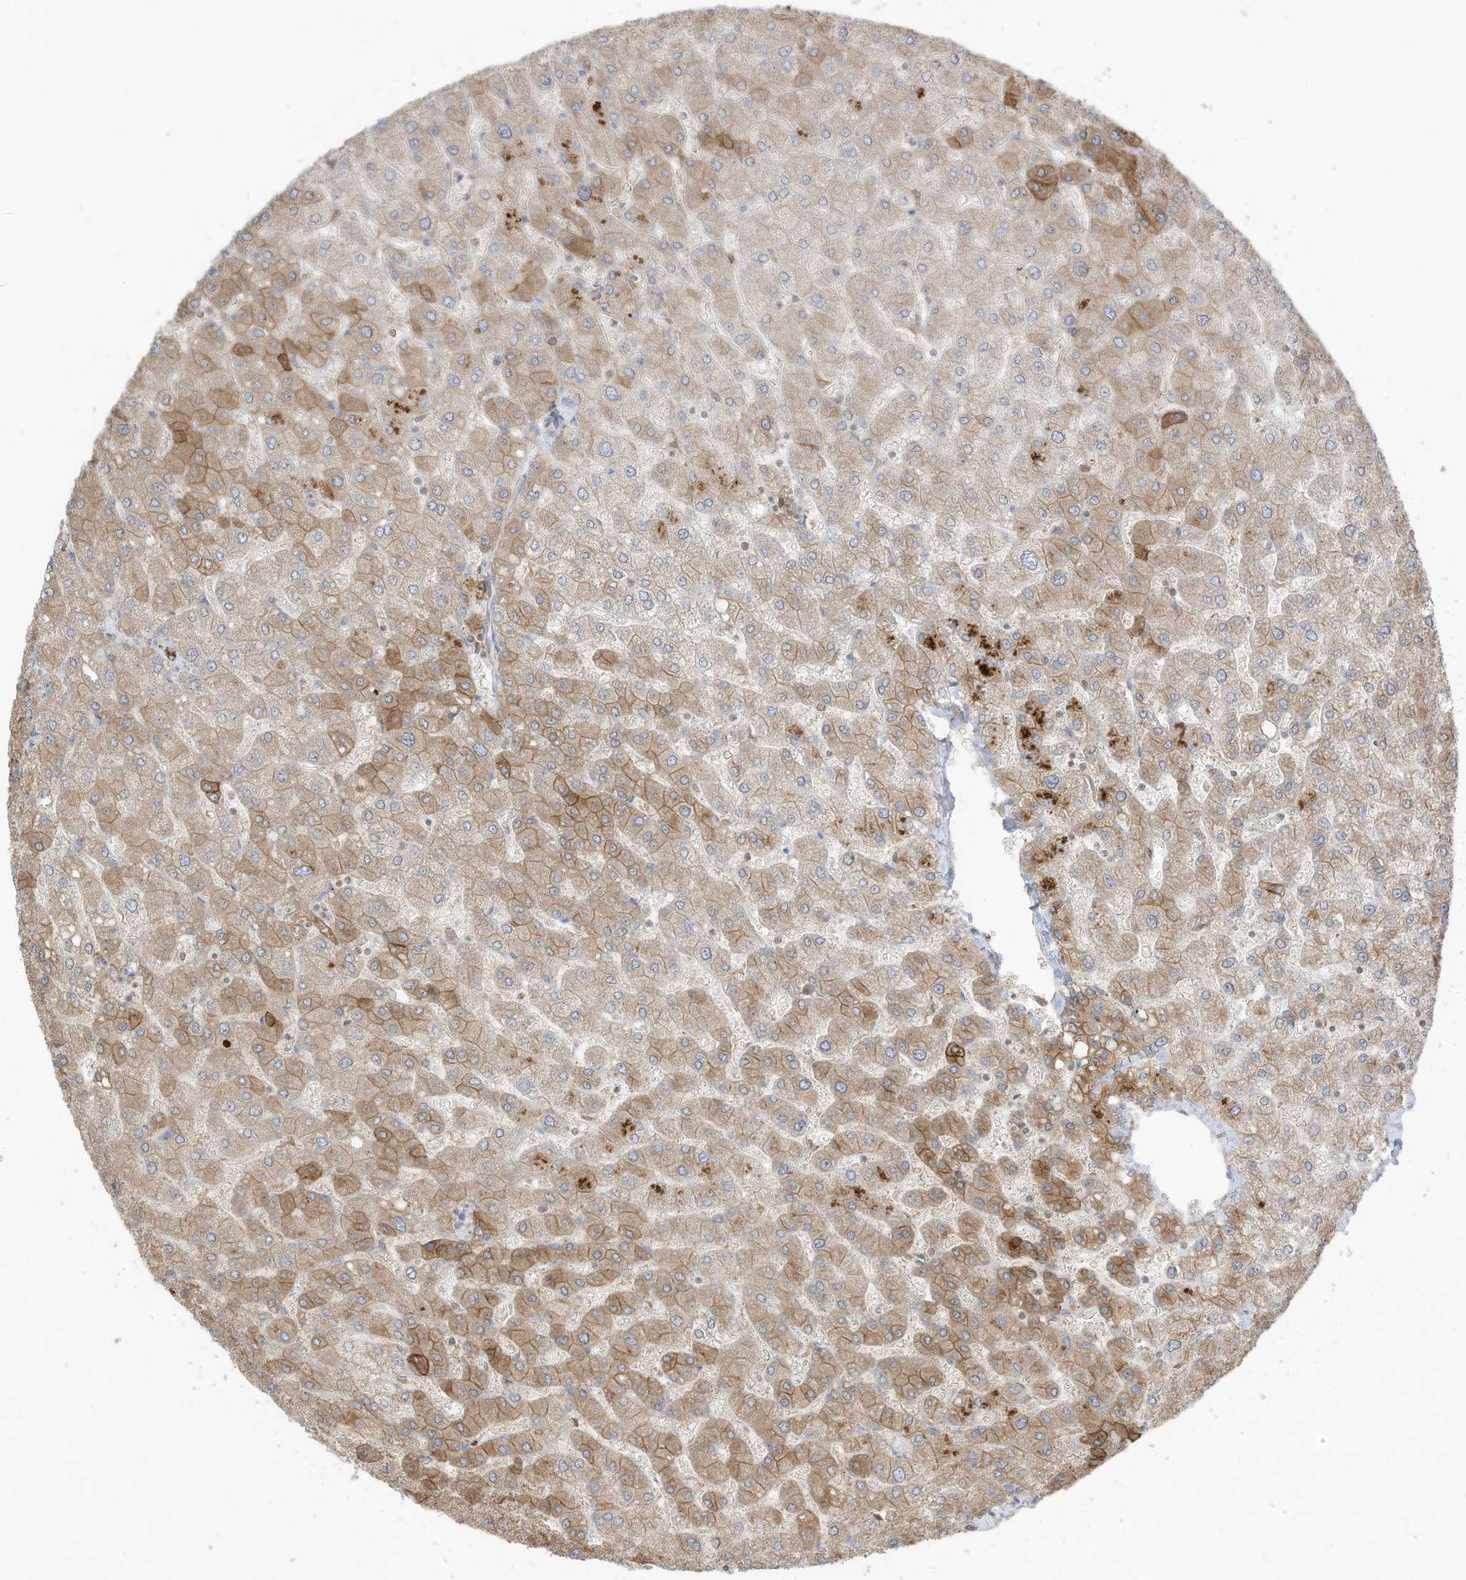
{"staining": {"intensity": "moderate", "quantity": ">75%", "location": "cytoplasmic/membranous"}, "tissue": "liver", "cell_type": "Hepatocytes", "image_type": "normal", "snomed": [{"axis": "morphology", "description": "Normal tissue, NOS"}, {"axis": "topography", "description": "Liver"}], "caption": "High-magnification brightfield microscopy of unremarkable liver stained with DAB (brown) and counterstained with hematoxylin (blue). hepatocytes exhibit moderate cytoplasmic/membranous expression is seen in approximately>75% of cells. (DAB IHC with brightfield microscopy, high magnification).", "gene": "CGAS", "patient": {"sex": "male", "age": 55}}